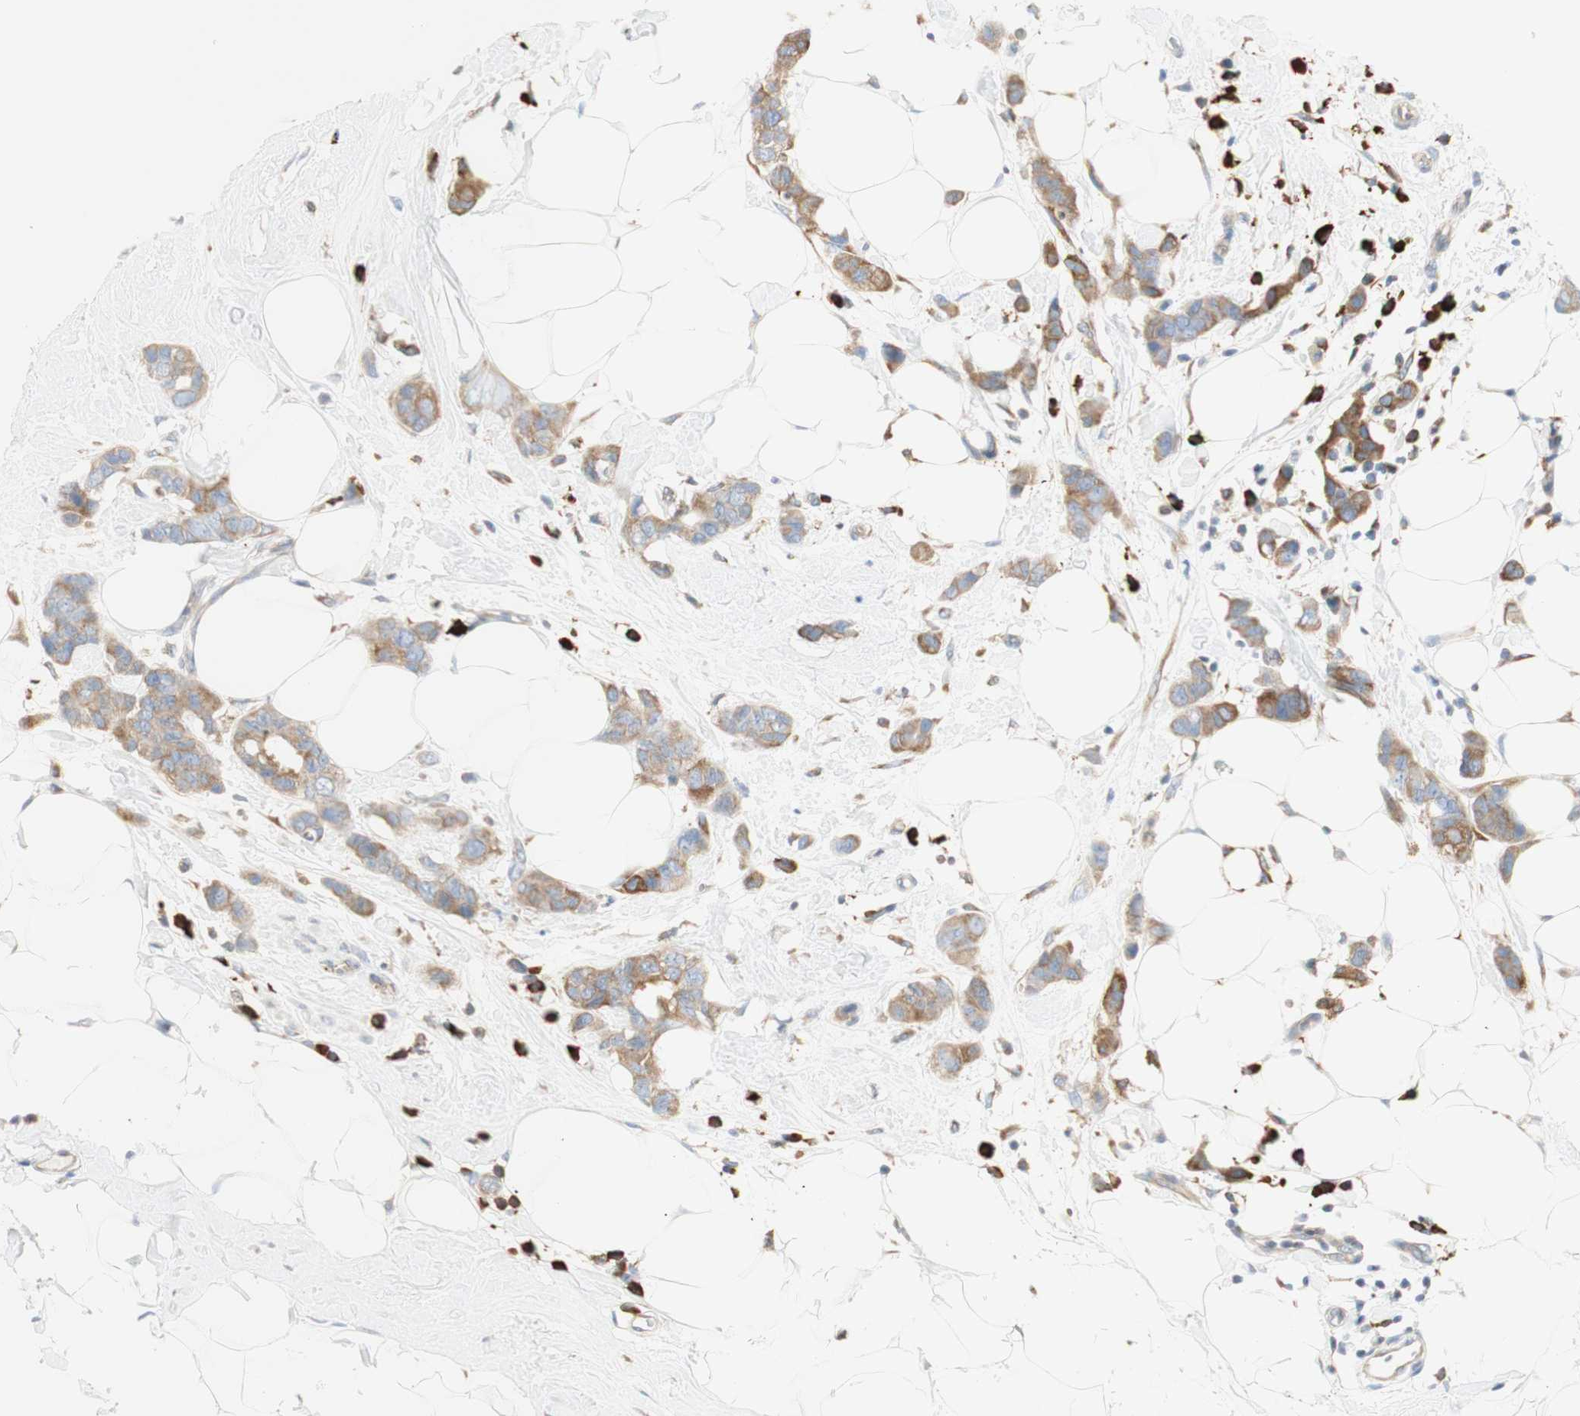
{"staining": {"intensity": "moderate", "quantity": ">75%", "location": "cytoplasmic/membranous"}, "tissue": "breast cancer", "cell_type": "Tumor cells", "image_type": "cancer", "snomed": [{"axis": "morphology", "description": "Normal tissue, NOS"}, {"axis": "morphology", "description": "Duct carcinoma"}, {"axis": "topography", "description": "Breast"}], "caption": "The histopathology image displays immunohistochemical staining of breast cancer (invasive ductal carcinoma). There is moderate cytoplasmic/membranous staining is appreciated in about >75% of tumor cells.", "gene": "MANF", "patient": {"sex": "female", "age": 50}}